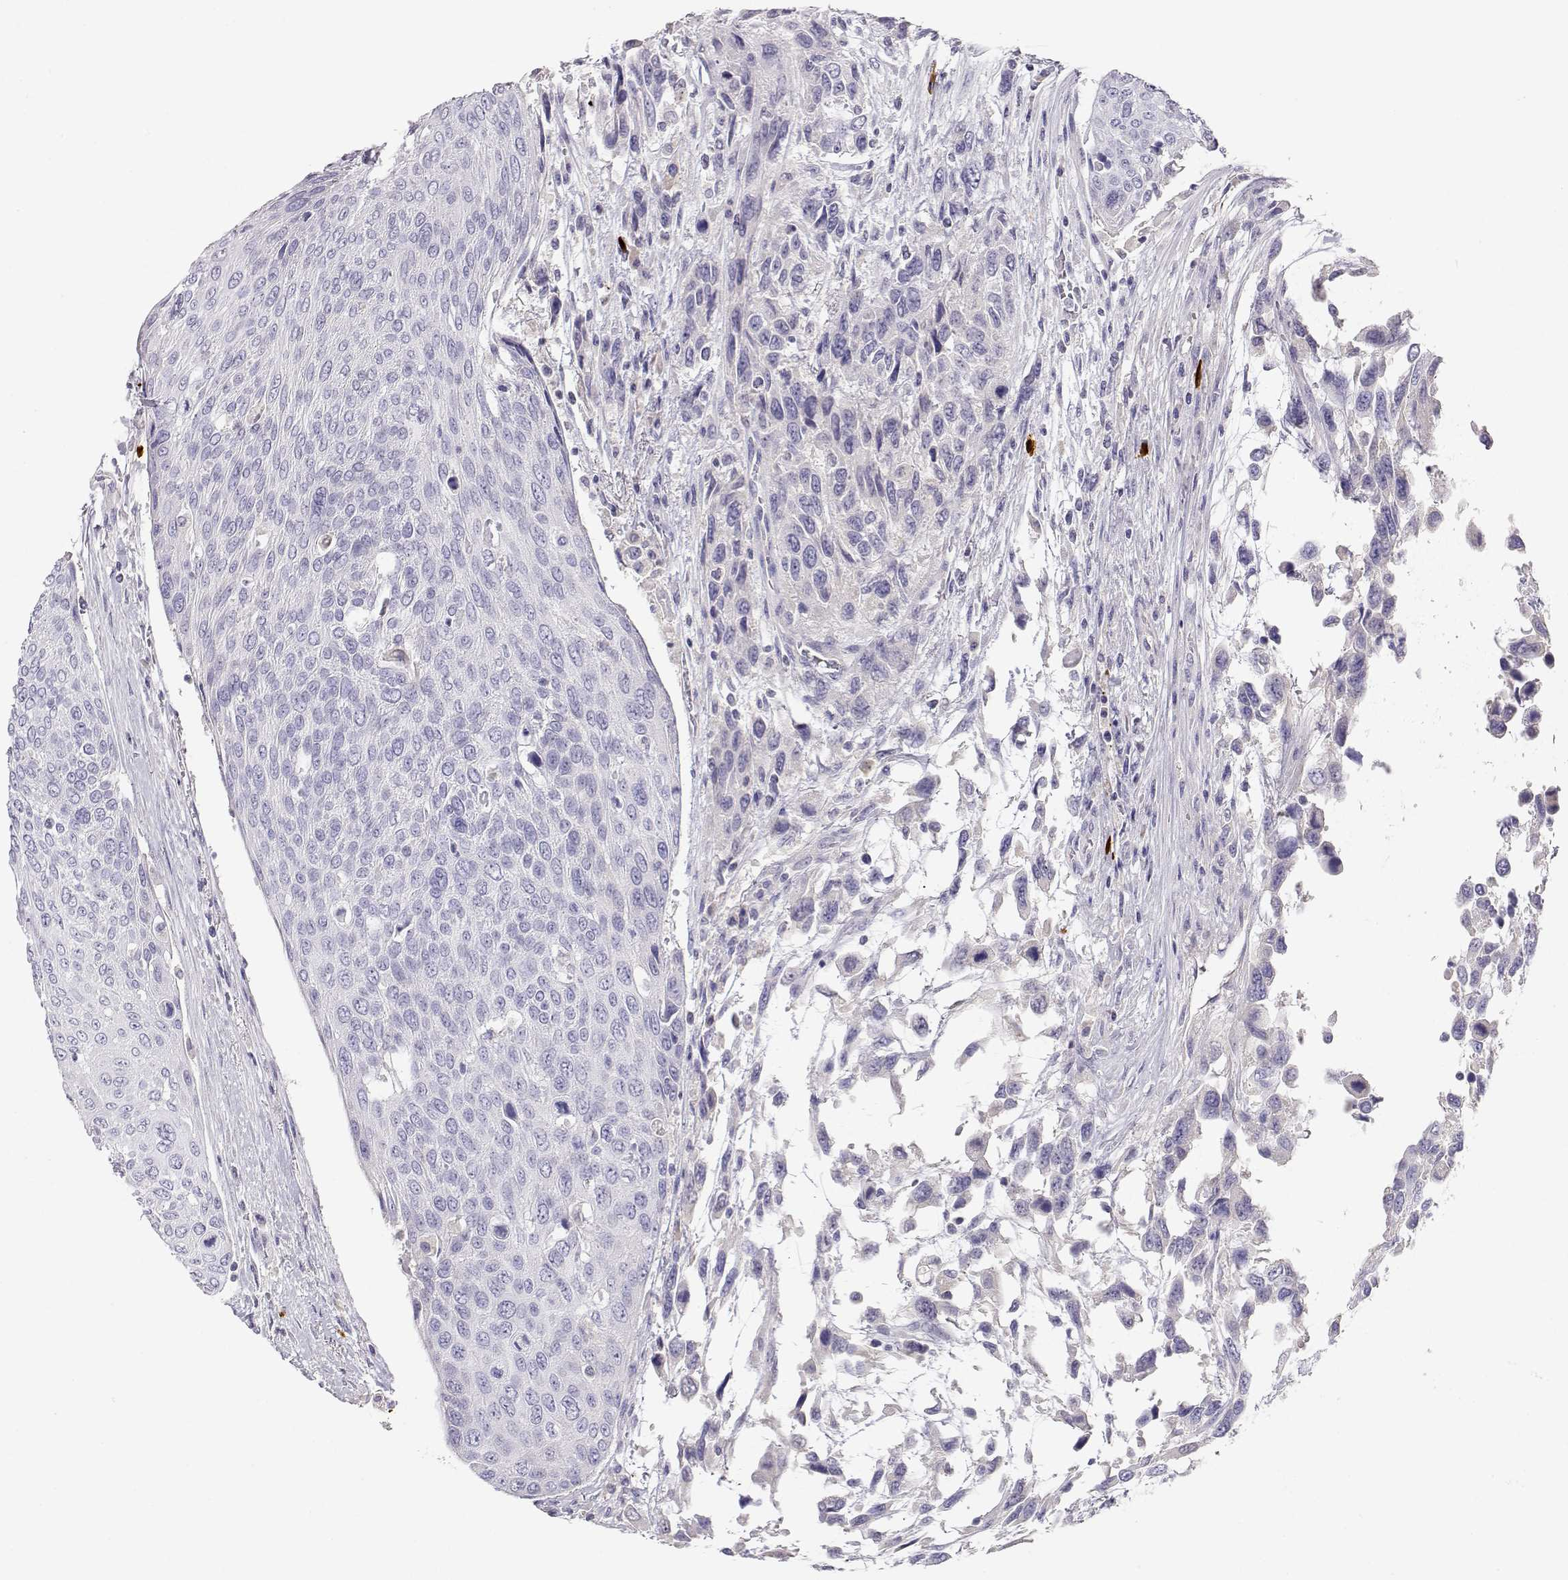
{"staining": {"intensity": "negative", "quantity": "none", "location": "none"}, "tissue": "urothelial cancer", "cell_type": "Tumor cells", "image_type": "cancer", "snomed": [{"axis": "morphology", "description": "Urothelial carcinoma, High grade"}, {"axis": "topography", "description": "Urinary bladder"}], "caption": "The micrograph shows no significant expression in tumor cells of high-grade urothelial carcinoma.", "gene": "GPR174", "patient": {"sex": "female", "age": 70}}